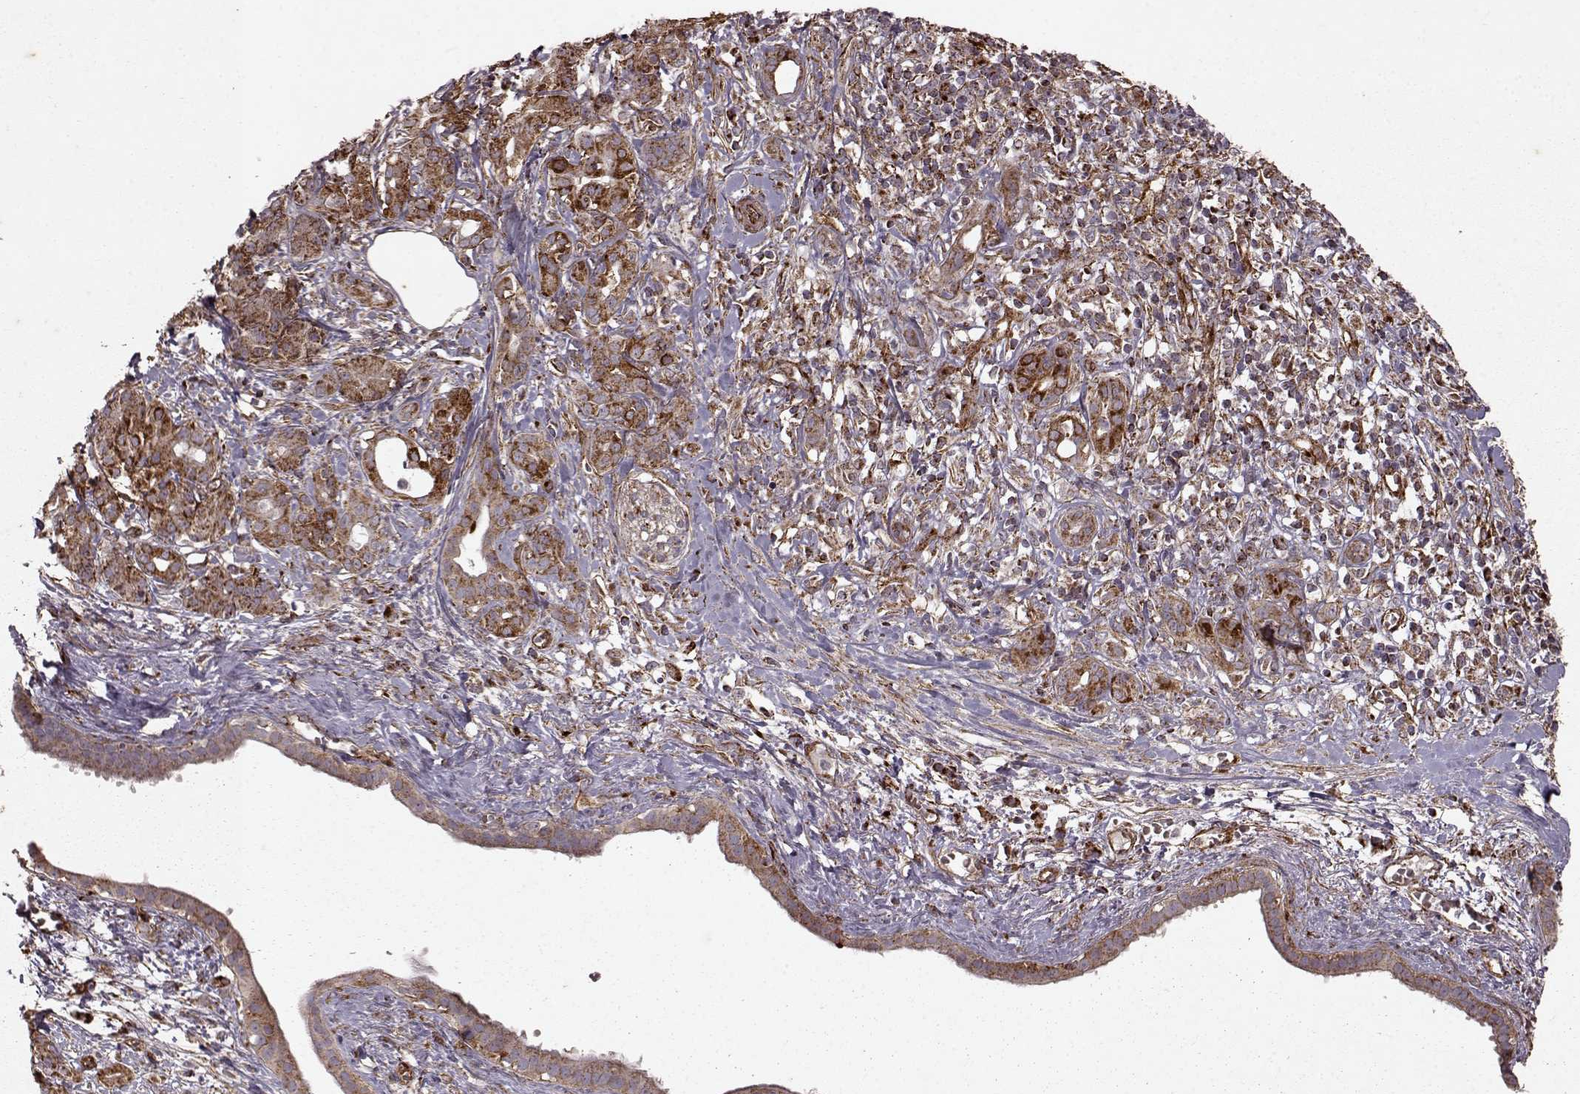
{"staining": {"intensity": "moderate", "quantity": ">75%", "location": "cytoplasmic/membranous"}, "tissue": "pancreatic cancer", "cell_type": "Tumor cells", "image_type": "cancer", "snomed": [{"axis": "morphology", "description": "Adenocarcinoma, NOS"}, {"axis": "topography", "description": "Pancreas"}], "caption": "Immunohistochemistry (IHC) (DAB (3,3'-diaminobenzidine)) staining of human pancreatic adenocarcinoma reveals moderate cytoplasmic/membranous protein expression in approximately >75% of tumor cells.", "gene": "FXN", "patient": {"sex": "male", "age": 61}}